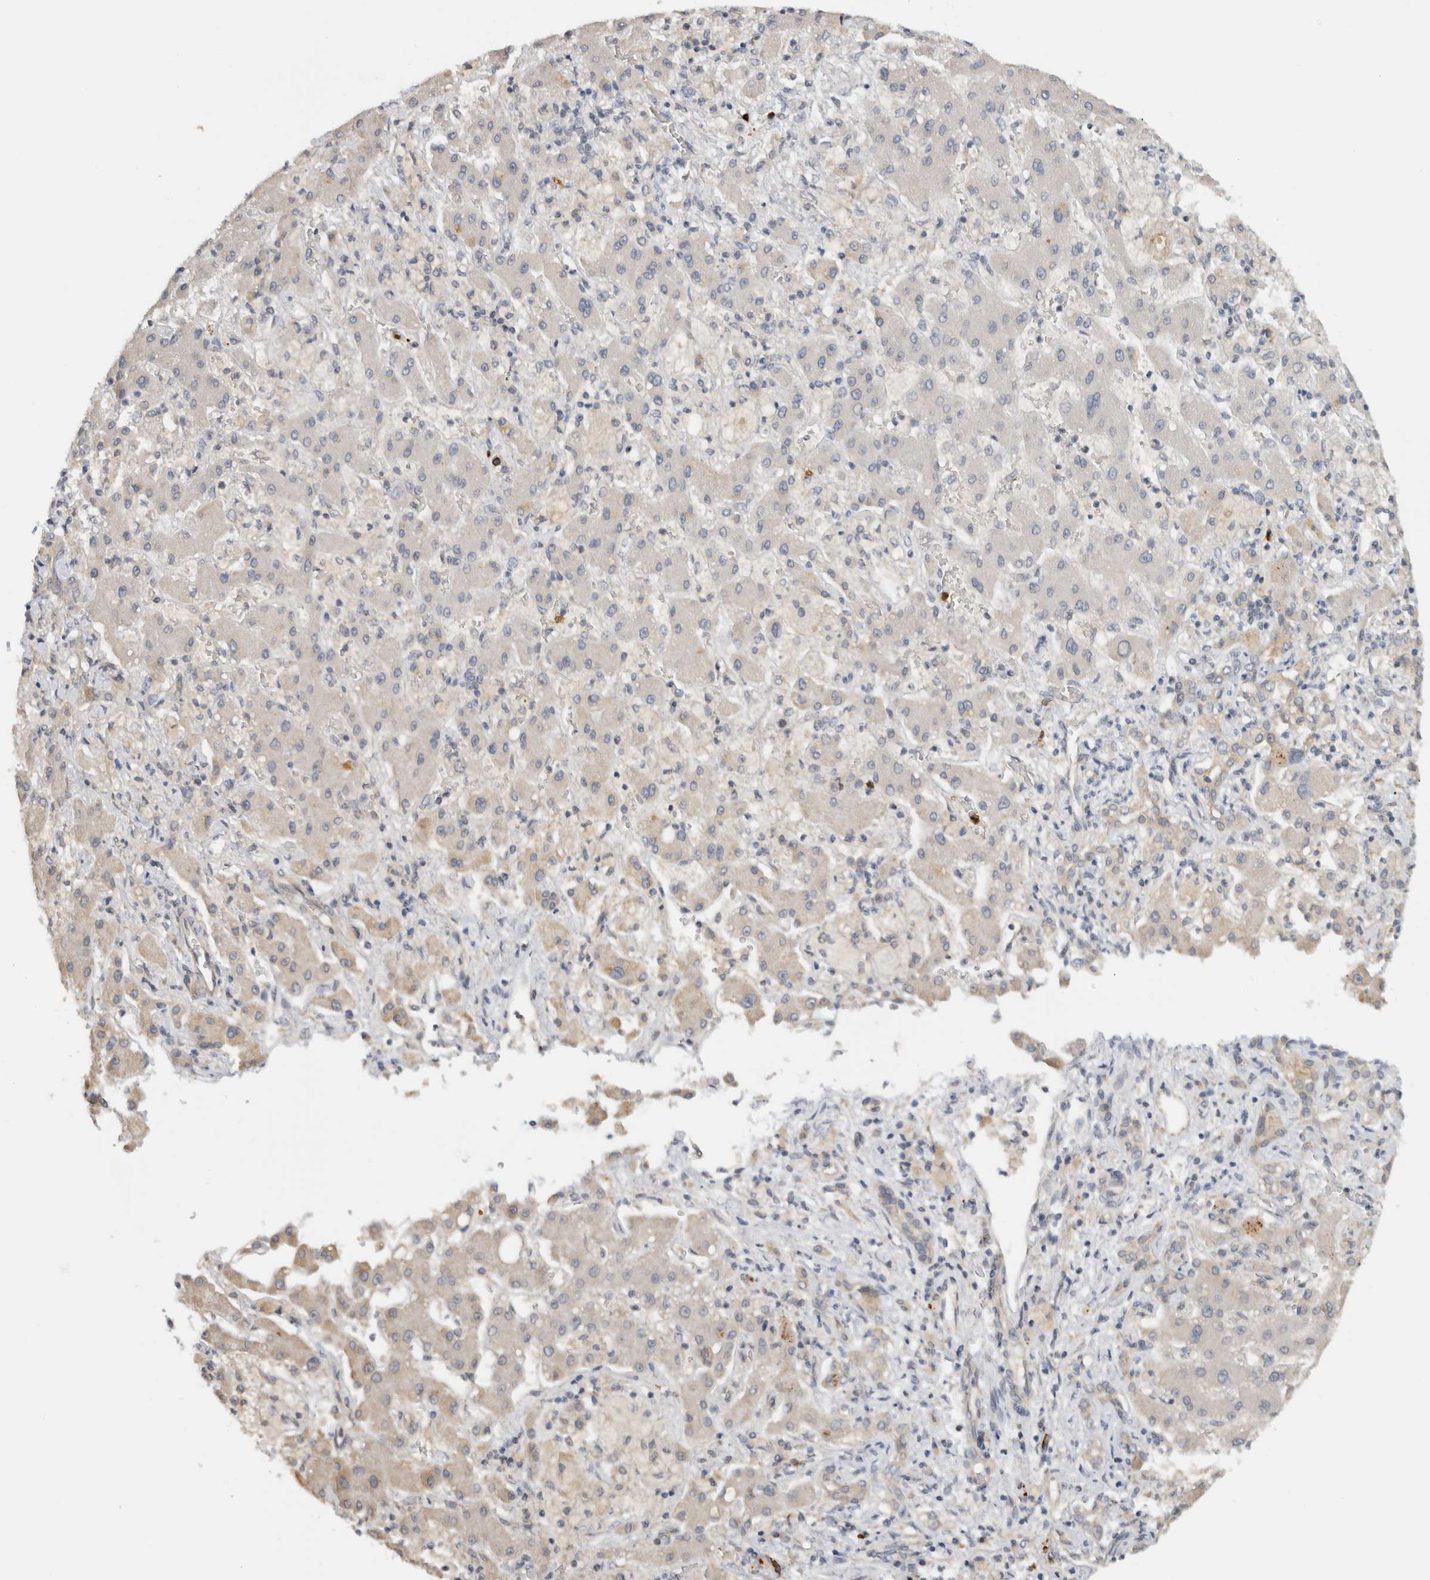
{"staining": {"intensity": "negative", "quantity": "none", "location": "none"}, "tissue": "liver cancer", "cell_type": "Tumor cells", "image_type": "cancer", "snomed": [{"axis": "morphology", "description": "Cholangiocarcinoma"}, {"axis": "topography", "description": "Liver"}], "caption": "IHC image of neoplastic tissue: liver cancer stained with DAB (3,3'-diaminobenzidine) shows no significant protein positivity in tumor cells.", "gene": "PUM1", "patient": {"sex": "male", "age": 50}}